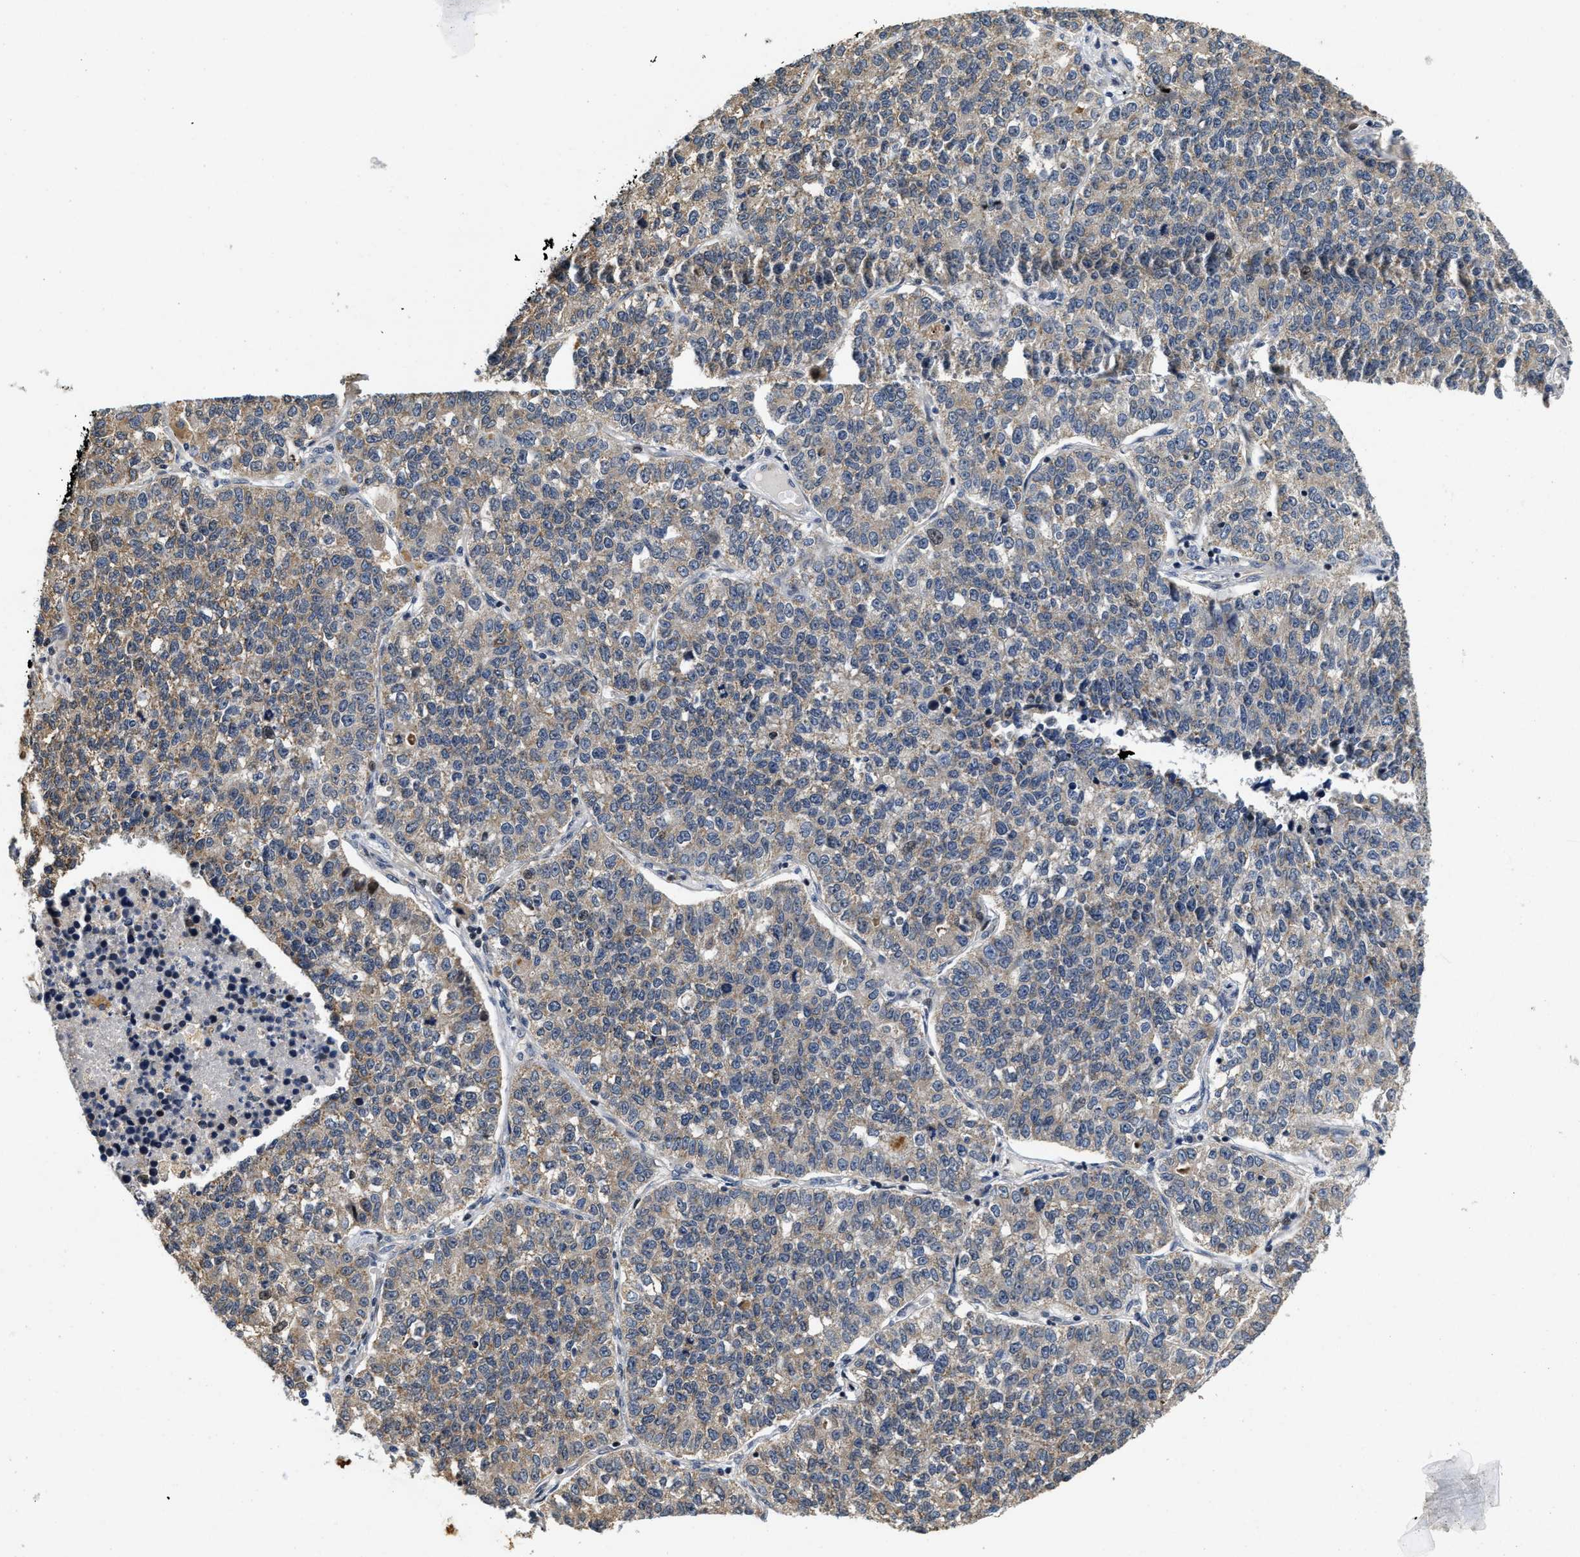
{"staining": {"intensity": "weak", "quantity": "25%-75%", "location": "cytoplasmic/membranous"}, "tissue": "lung cancer", "cell_type": "Tumor cells", "image_type": "cancer", "snomed": [{"axis": "morphology", "description": "Adenocarcinoma, NOS"}, {"axis": "topography", "description": "Lung"}], "caption": "Immunohistochemistry (IHC) photomicrograph of human lung cancer (adenocarcinoma) stained for a protein (brown), which shows low levels of weak cytoplasmic/membranous staining in about 25%-75% of tumor cells.", "gene": "SCYL2", "patient": {"sex": "male", "age": 49}}